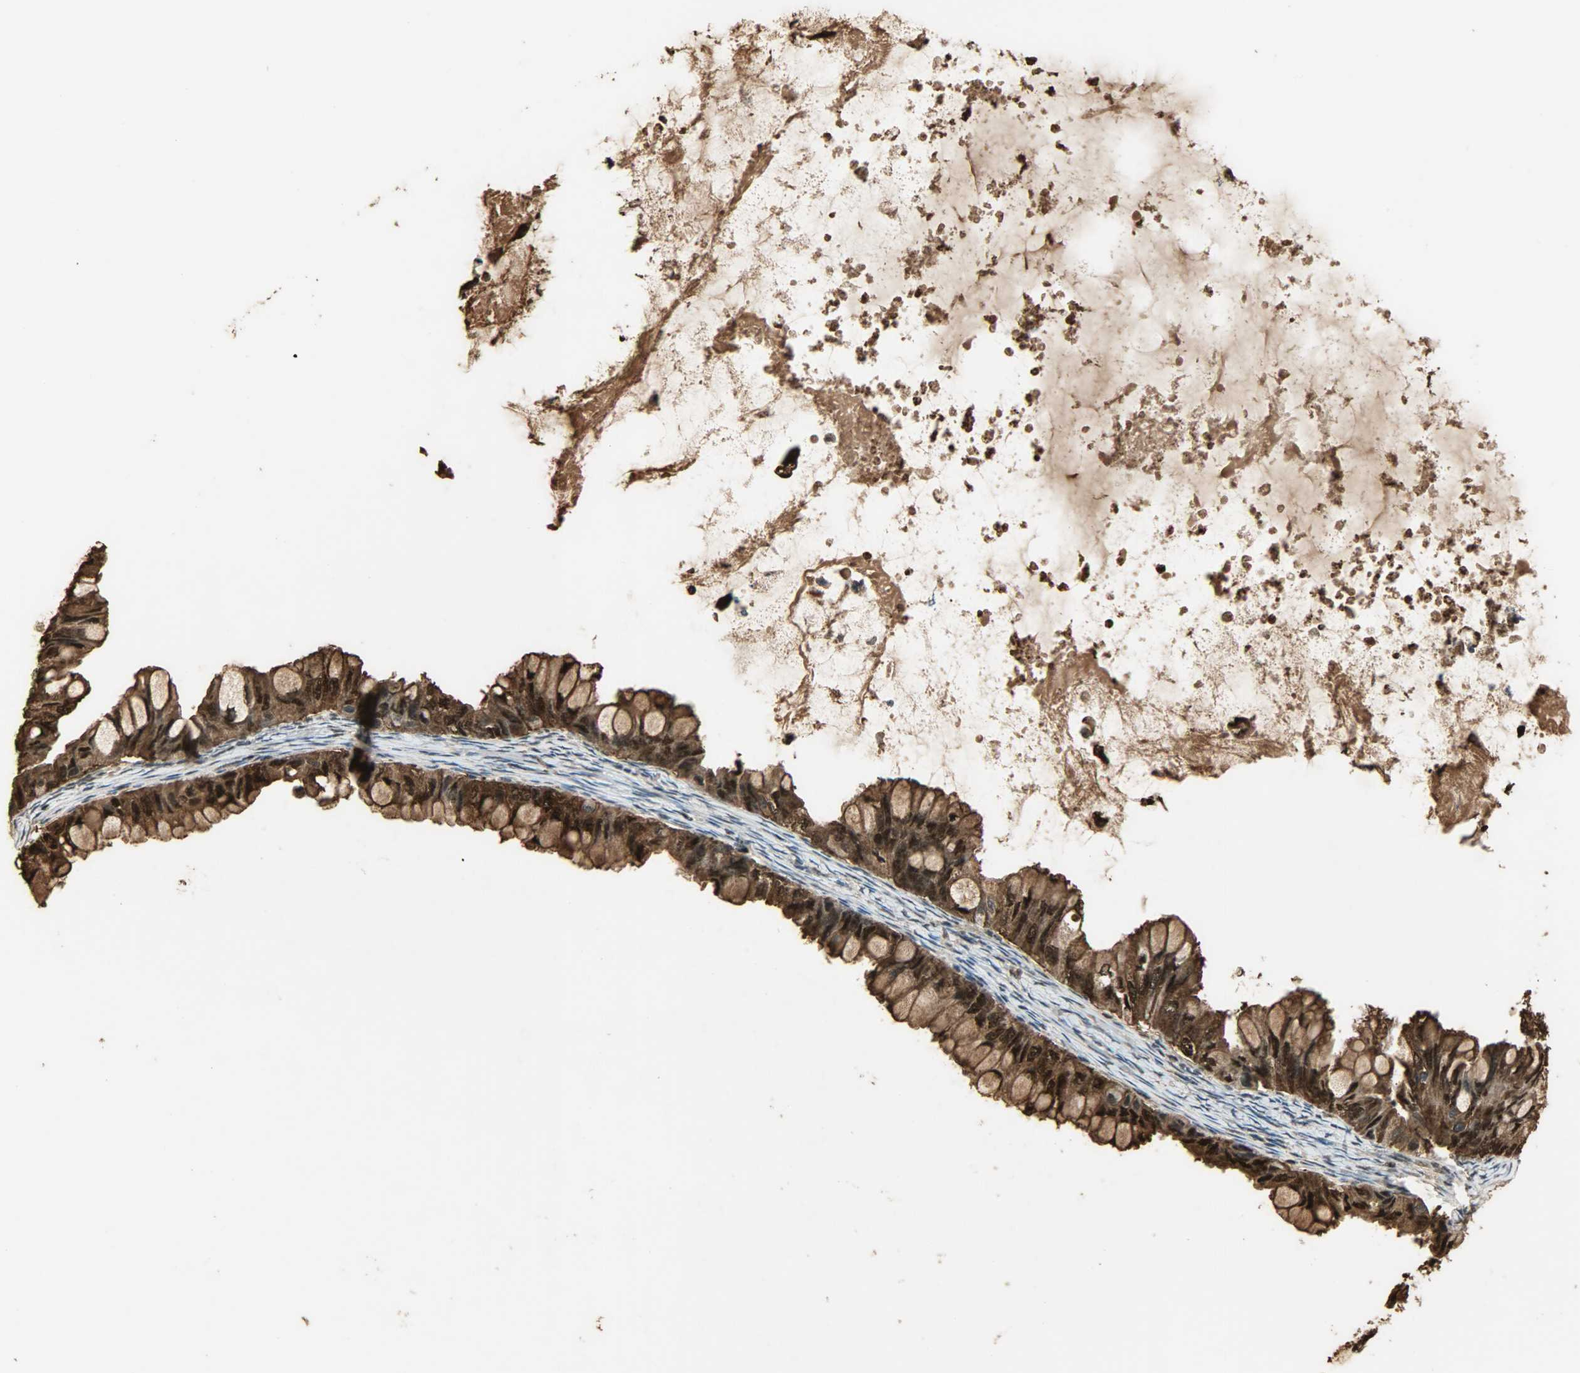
{"staining": {"intensity": "strong", "quantity": ">75%", "location": "cytoplasmic/membranous,nuclear"}, "tissue": "ovarian cancer", "cell_type": "Tumor cells", "image_type": "cancer", "snomed": [{"axis": "morphology", "description": "Cystadenocarcinoma, mucinous, NOS"}, {"axis": "topography", "description": "Ovary"}], "caption": "High-magnification brightfield microscopy of ovarian cancer stained with DAB (3,3'-diaminobenzidine) (brown) and counterstained with hematoxylin (blue). tumor cells exhibit strong cytoplasmic/membranous and nuclear staining is identified in about>75% of cells.", "gene": "YWHAZ", "patient": {"sex": "female", "age": 80}}